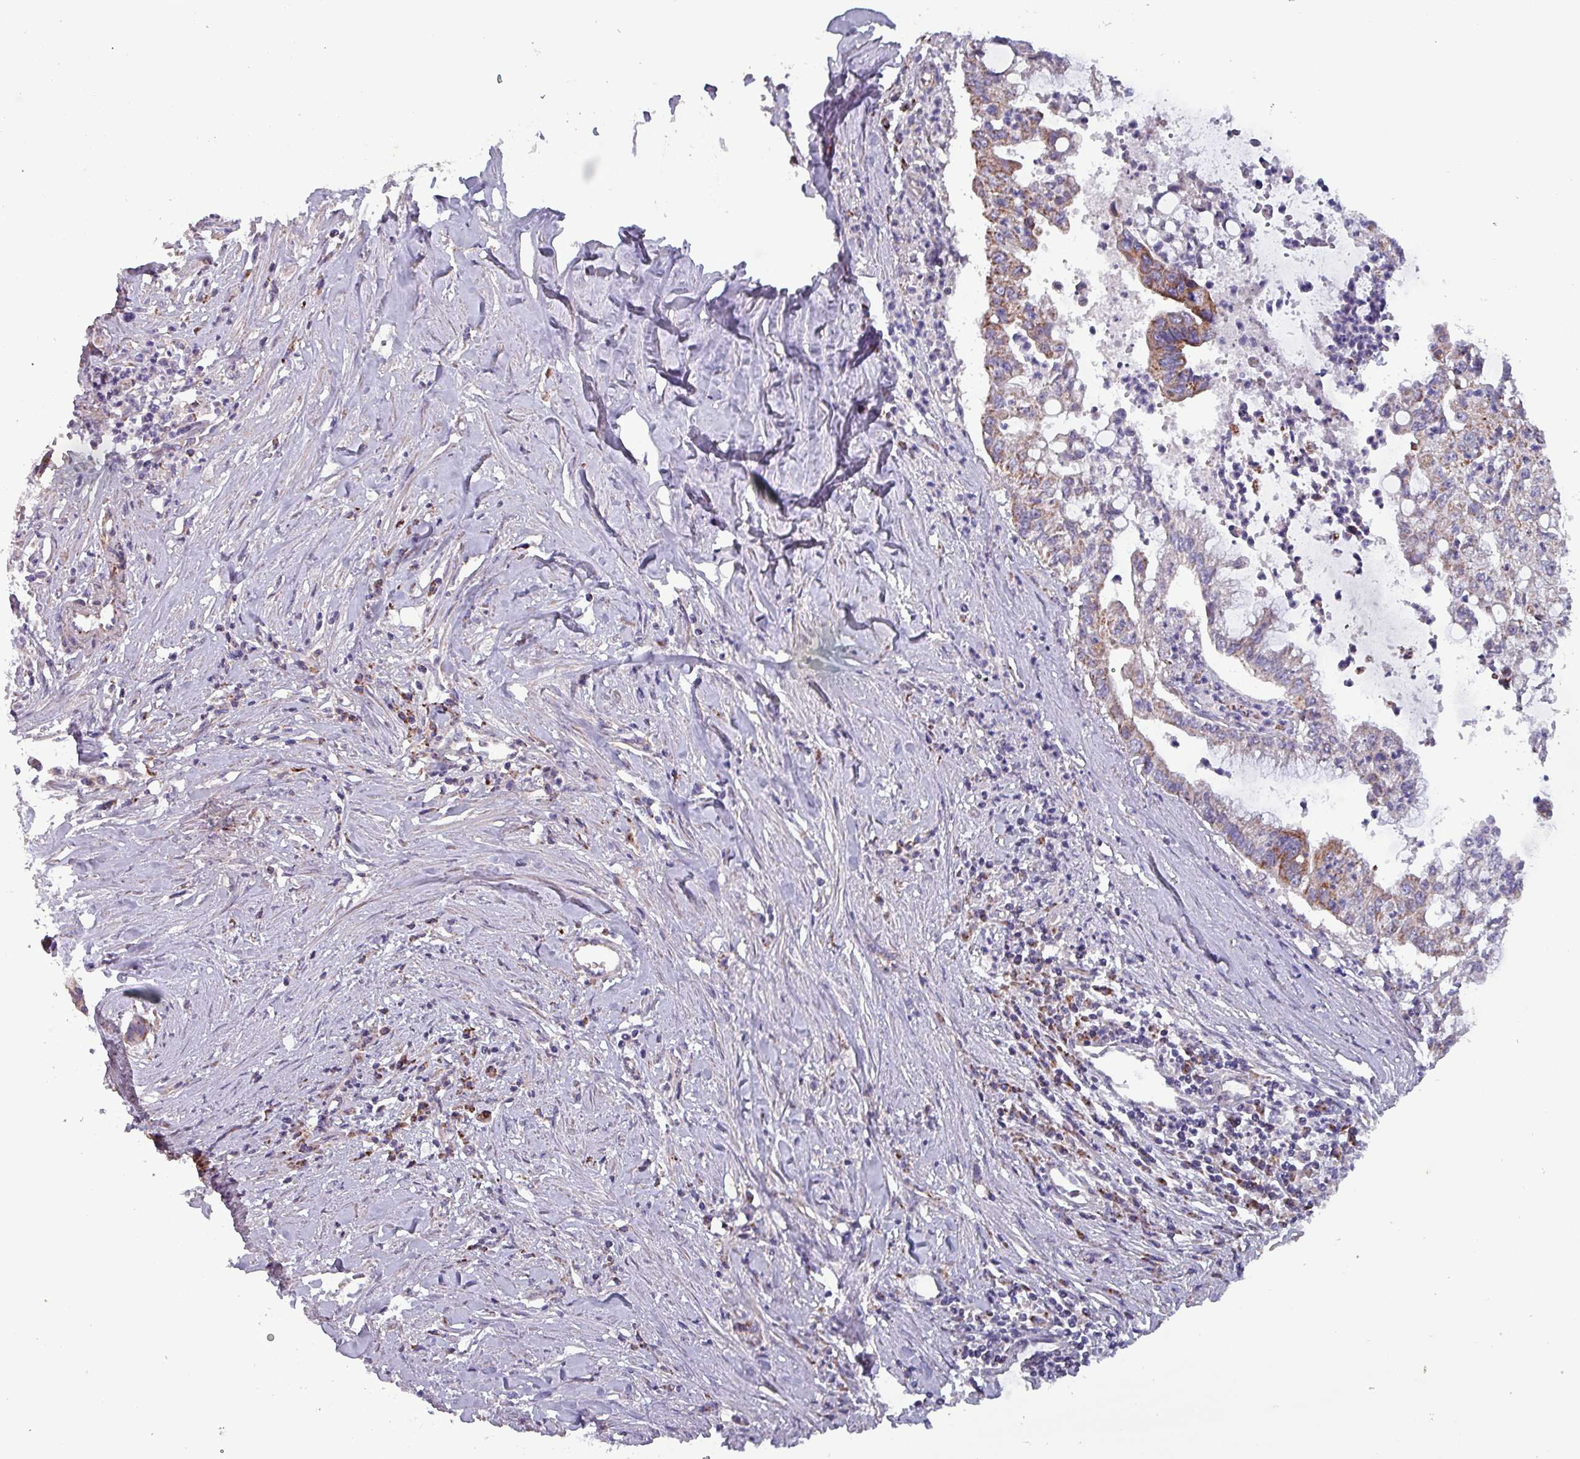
{"staining": {"intensity": "strong", "quantity": "25%-75%", "location": "cytoplasmic/membranous"}, "tissue": "pancreatic cancer", "cell_type": "Tumor cells", "image_type": "cancer", "snomed": [{"axis": "morphology", "description": "Adenocarcinoma, NOS"}, {"axis": "topography", "description": "Pancreas"}], "caption": "Immunohistochemistry (IHC) (DAB) staining of human pancreatic adenocarcinoma demonstrates strong cytoplasmic/membranous protein positivity in about 25%-75% of tumor cells.", "gene": "ZNF322", "patient": {"sex": "male", "age": 73}}